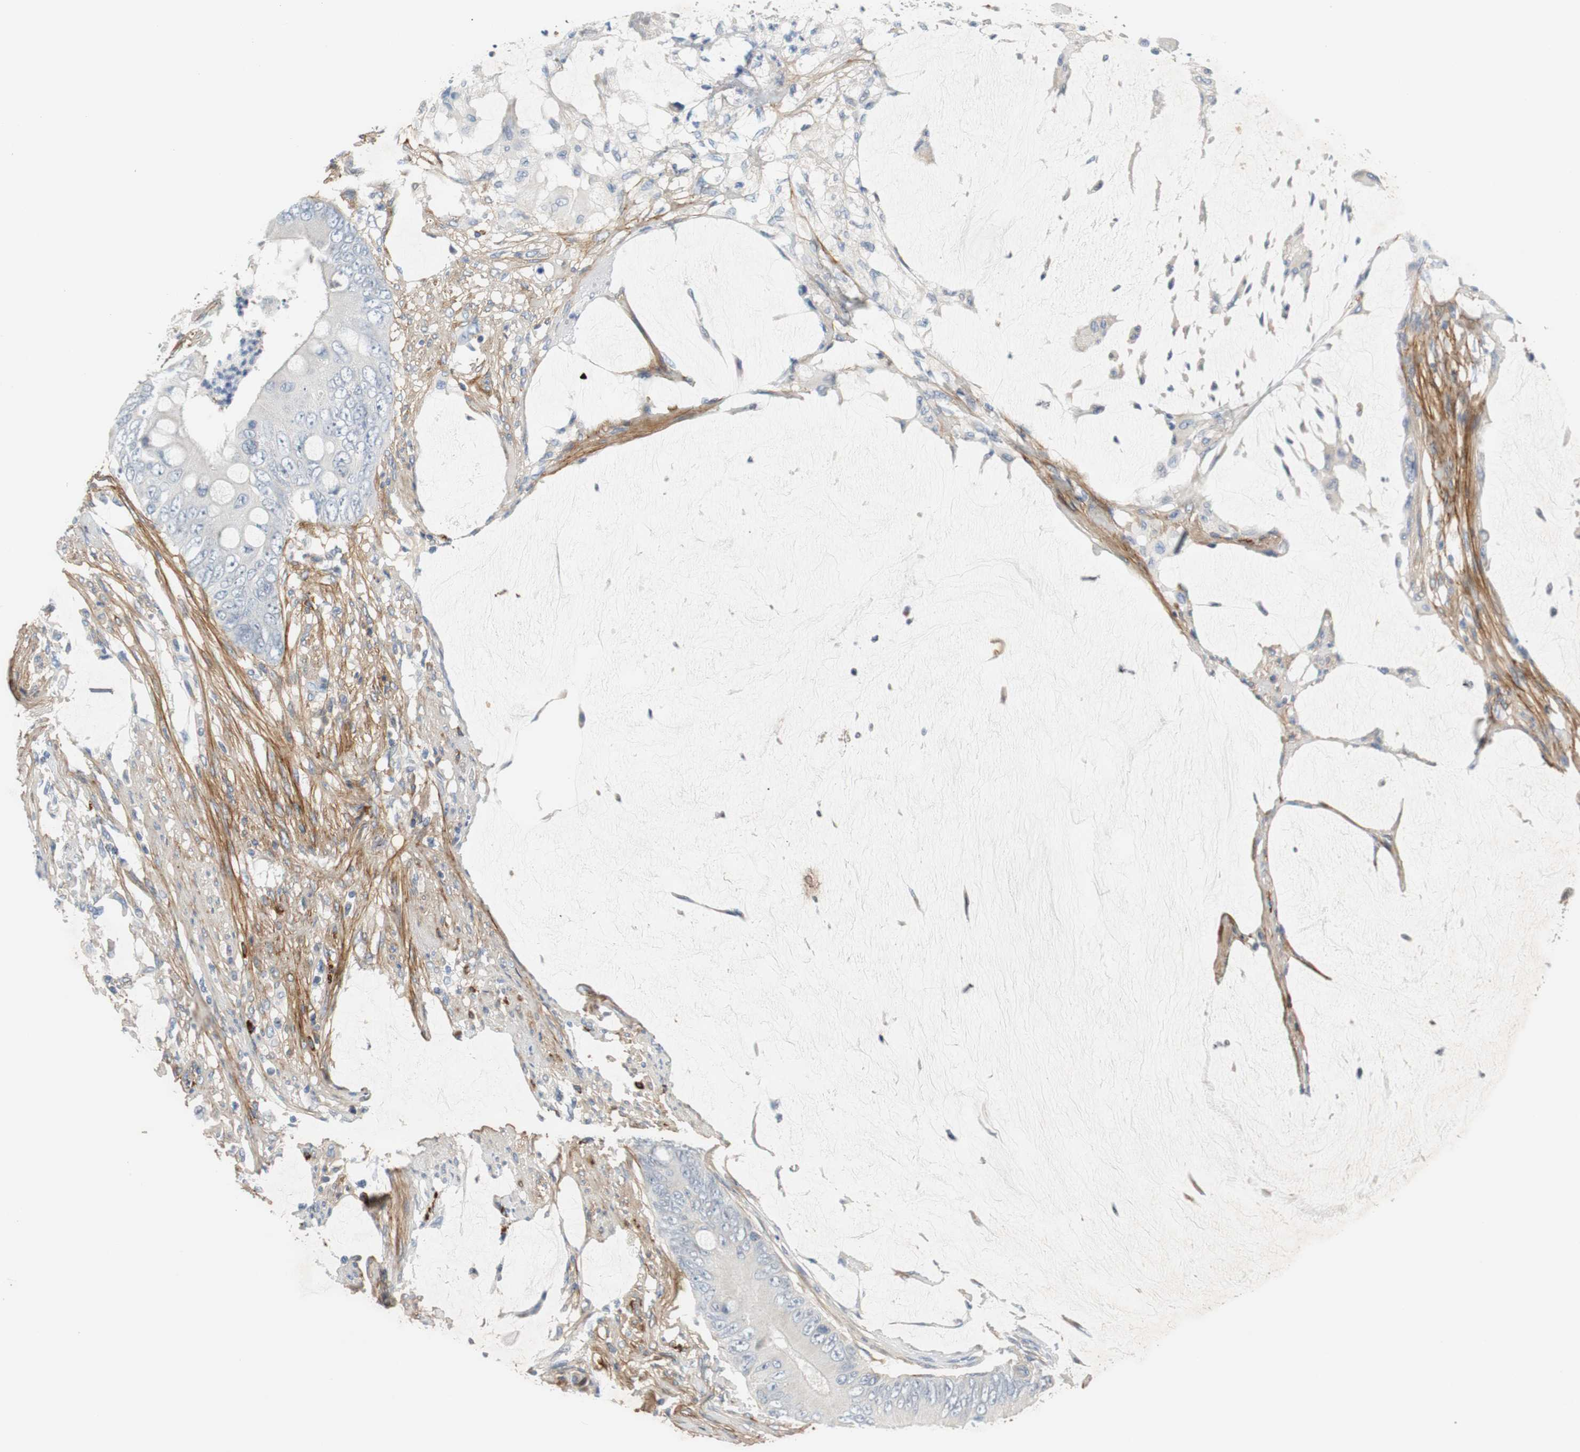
{"staining": {"intensity": "negative", "quantity": "none", "location": "none"}, "tissue": "colorectal cancer", "cell_type": "Tumor cells", "image_type": "cancer", "snomed": [{"axis": "morphology", "description": "Adenocarcinoma, NOS"}, {"axis": "topography", "description": "Rectum"}], "caption": "High power microscopy photomicrograph of an immunohistochemistry image of colorectal cancer, revealing no significant expression in tumor cells. (Immunohistochemistry, brightfield microscopy, high magnification).", "gene": "COL12A1", "patient": {"sex": "female", "age": 77}}